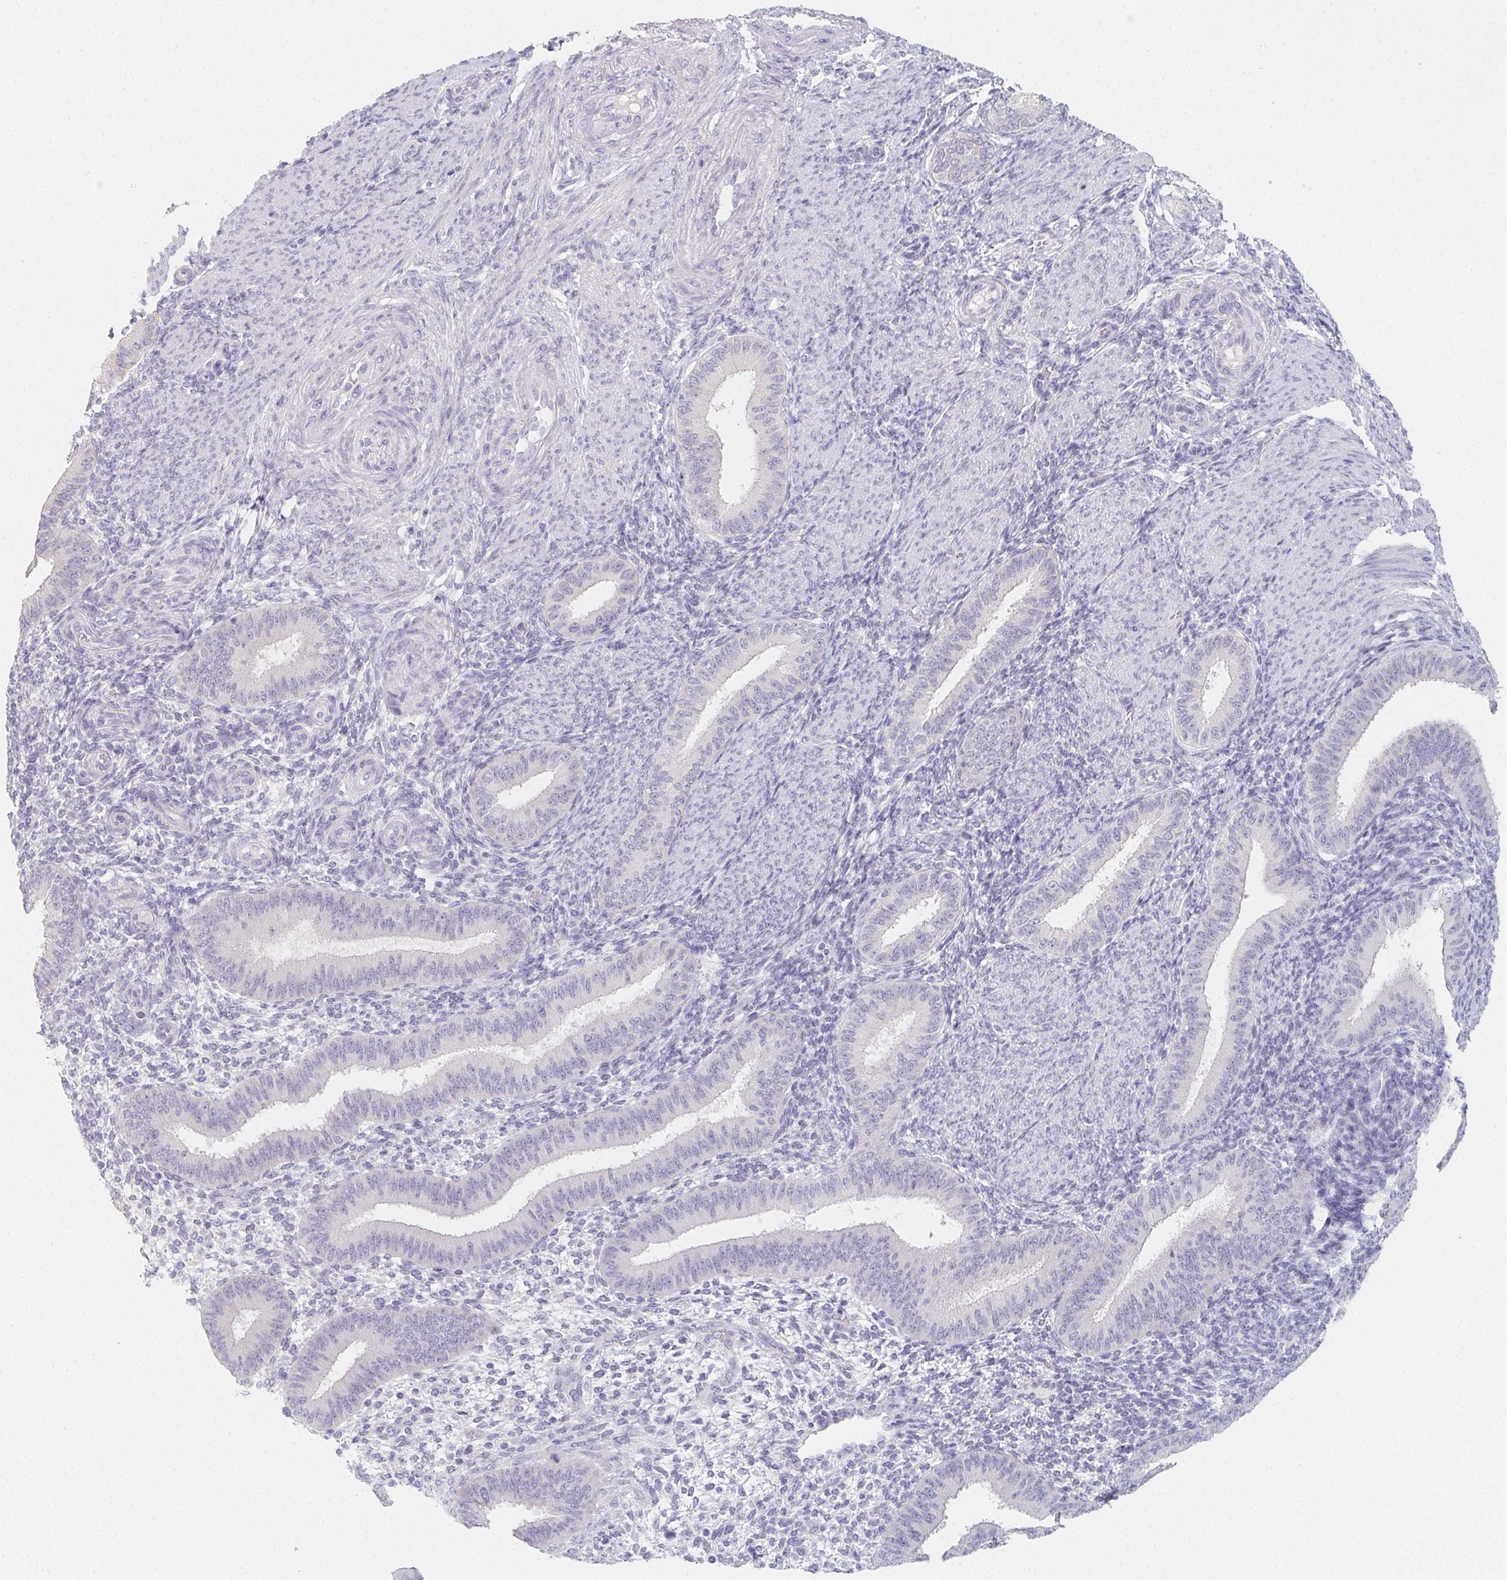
{"staining": {"intensity": "negative", "quantity": "none", "location": "none"}, "tissue": "endometrium", "cell_type": "Cells in endometrial stroma", "image_type": "normal", "snomed": [{"axis": "morphology", "description": "Normal tissue, NOS"}, {"axis": "topography", "description": "Endometrium"}], "caption": "High power microscopy micrograph of an immunohistochemistry image of unremarkable endometrium, revealing no significant positivity in cells in endometrial stroma. (Stains: DAB immunohistochemistry (IHC) with hematoxylin counter stain, Microscopy: brightfield microscopy at high magnification).", "gene": "GLIPR1L1", "patient": {"sex": "female", "age": 39}}